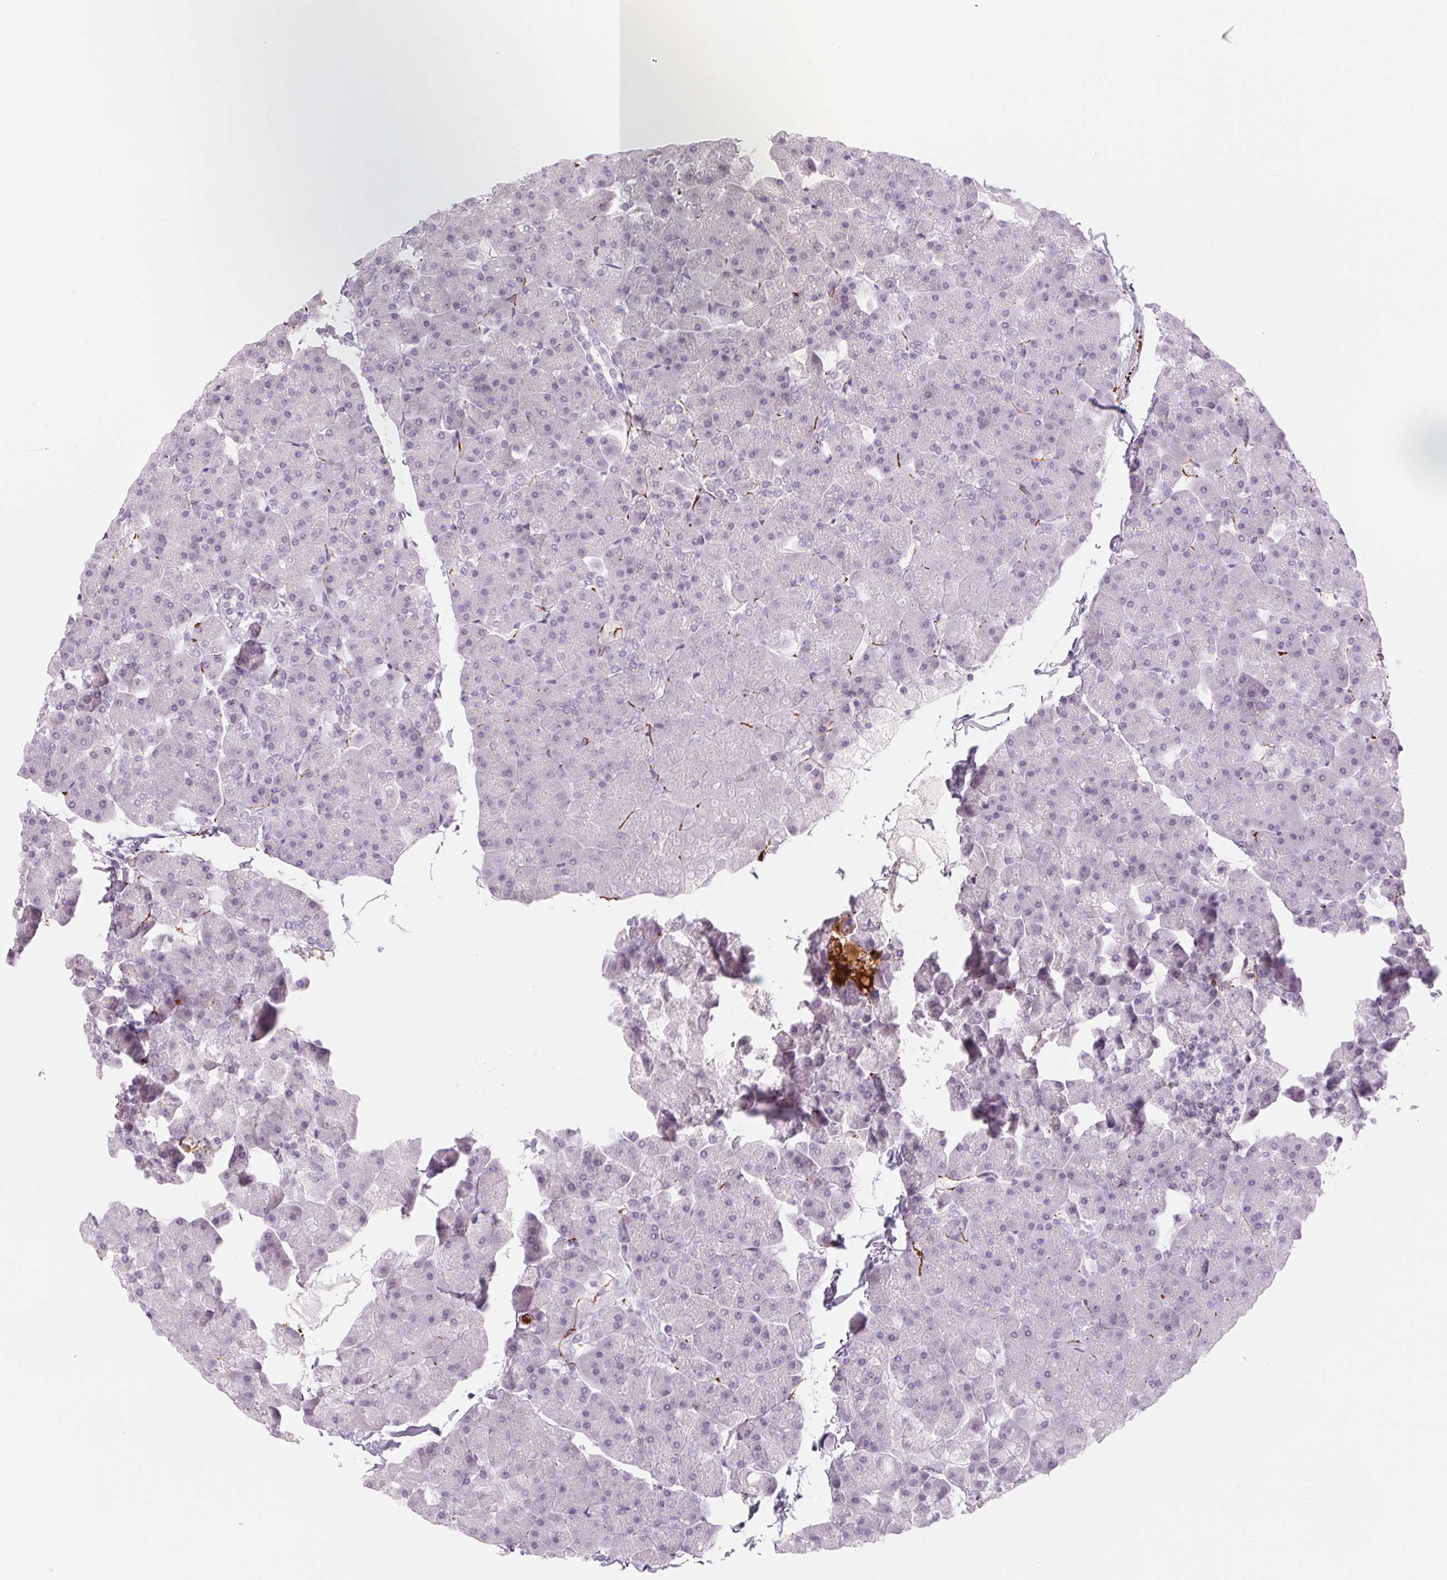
{"staining": {"intensity": "negative", "quantity": "none", "location": "none"}, "tissue": "pancreas", "cell_type": "Exocrine glandular cells", "image_type": "normal", "snomed": [{"axis": "morphology", "description": "Normal tissue, NOS"}, {"axis": "topography", "description": "Pancreas"}], "caption": "This is an immunohistochemistry image of unremarkable pancreas. There is no positivity in exocrine glandular cells.", "gene": "PRPH", "patient": {"sex": "male", "age": 35}}